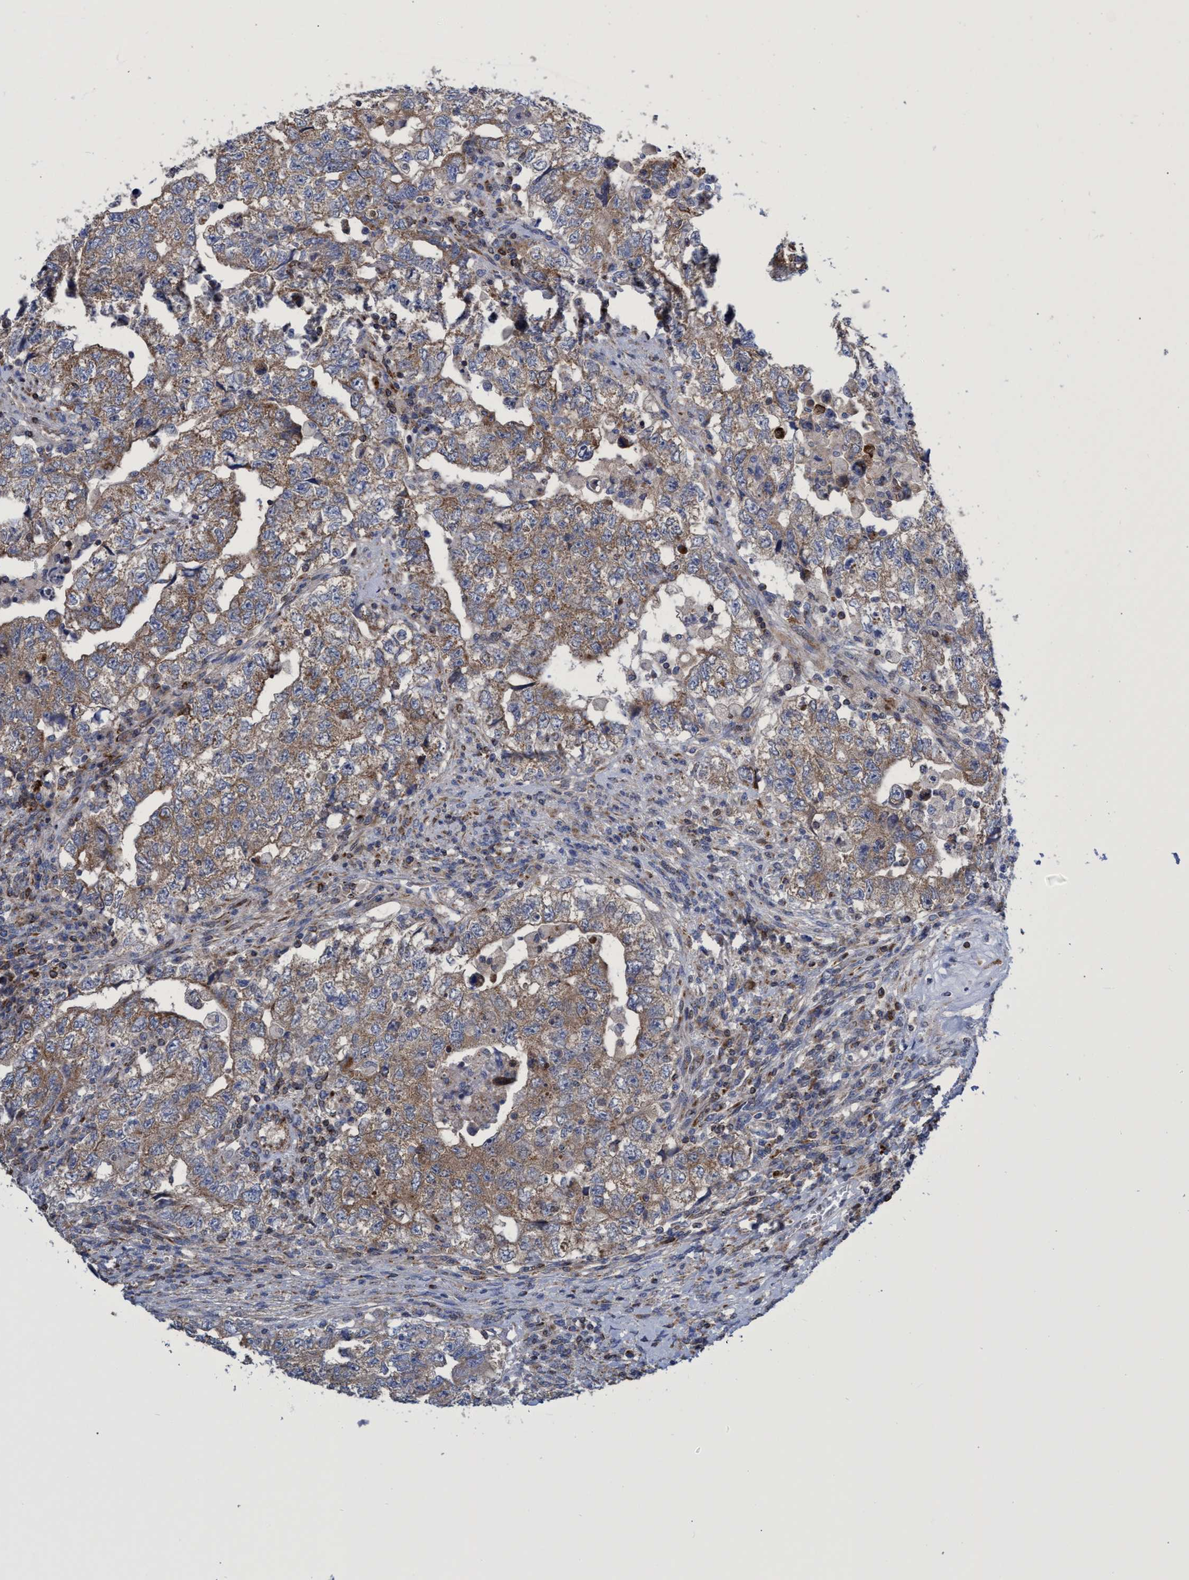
{"staining": {"intensity": "moderate", "quantity": ">75%", "location": "cytoplasmic/membranous"}, "tissue": "testis cancer", "cell_type": "Tumor cells", "image_type": "cancer", "snomed": [{"axis": "morphology", "description": "Carcinoma, Embryonal, NOS"}, {"axis": "topography", "description": "Testis"}], "caption": "Brown immunohistochemical staining in human testis cancer (embryonal carcinoma) demonstrates moderate cytoplasmic/membranous positivity in approximately >75% of tumor cells.", "gene": "CRYZ", "patient": {"sex": "male", "age": 36}}